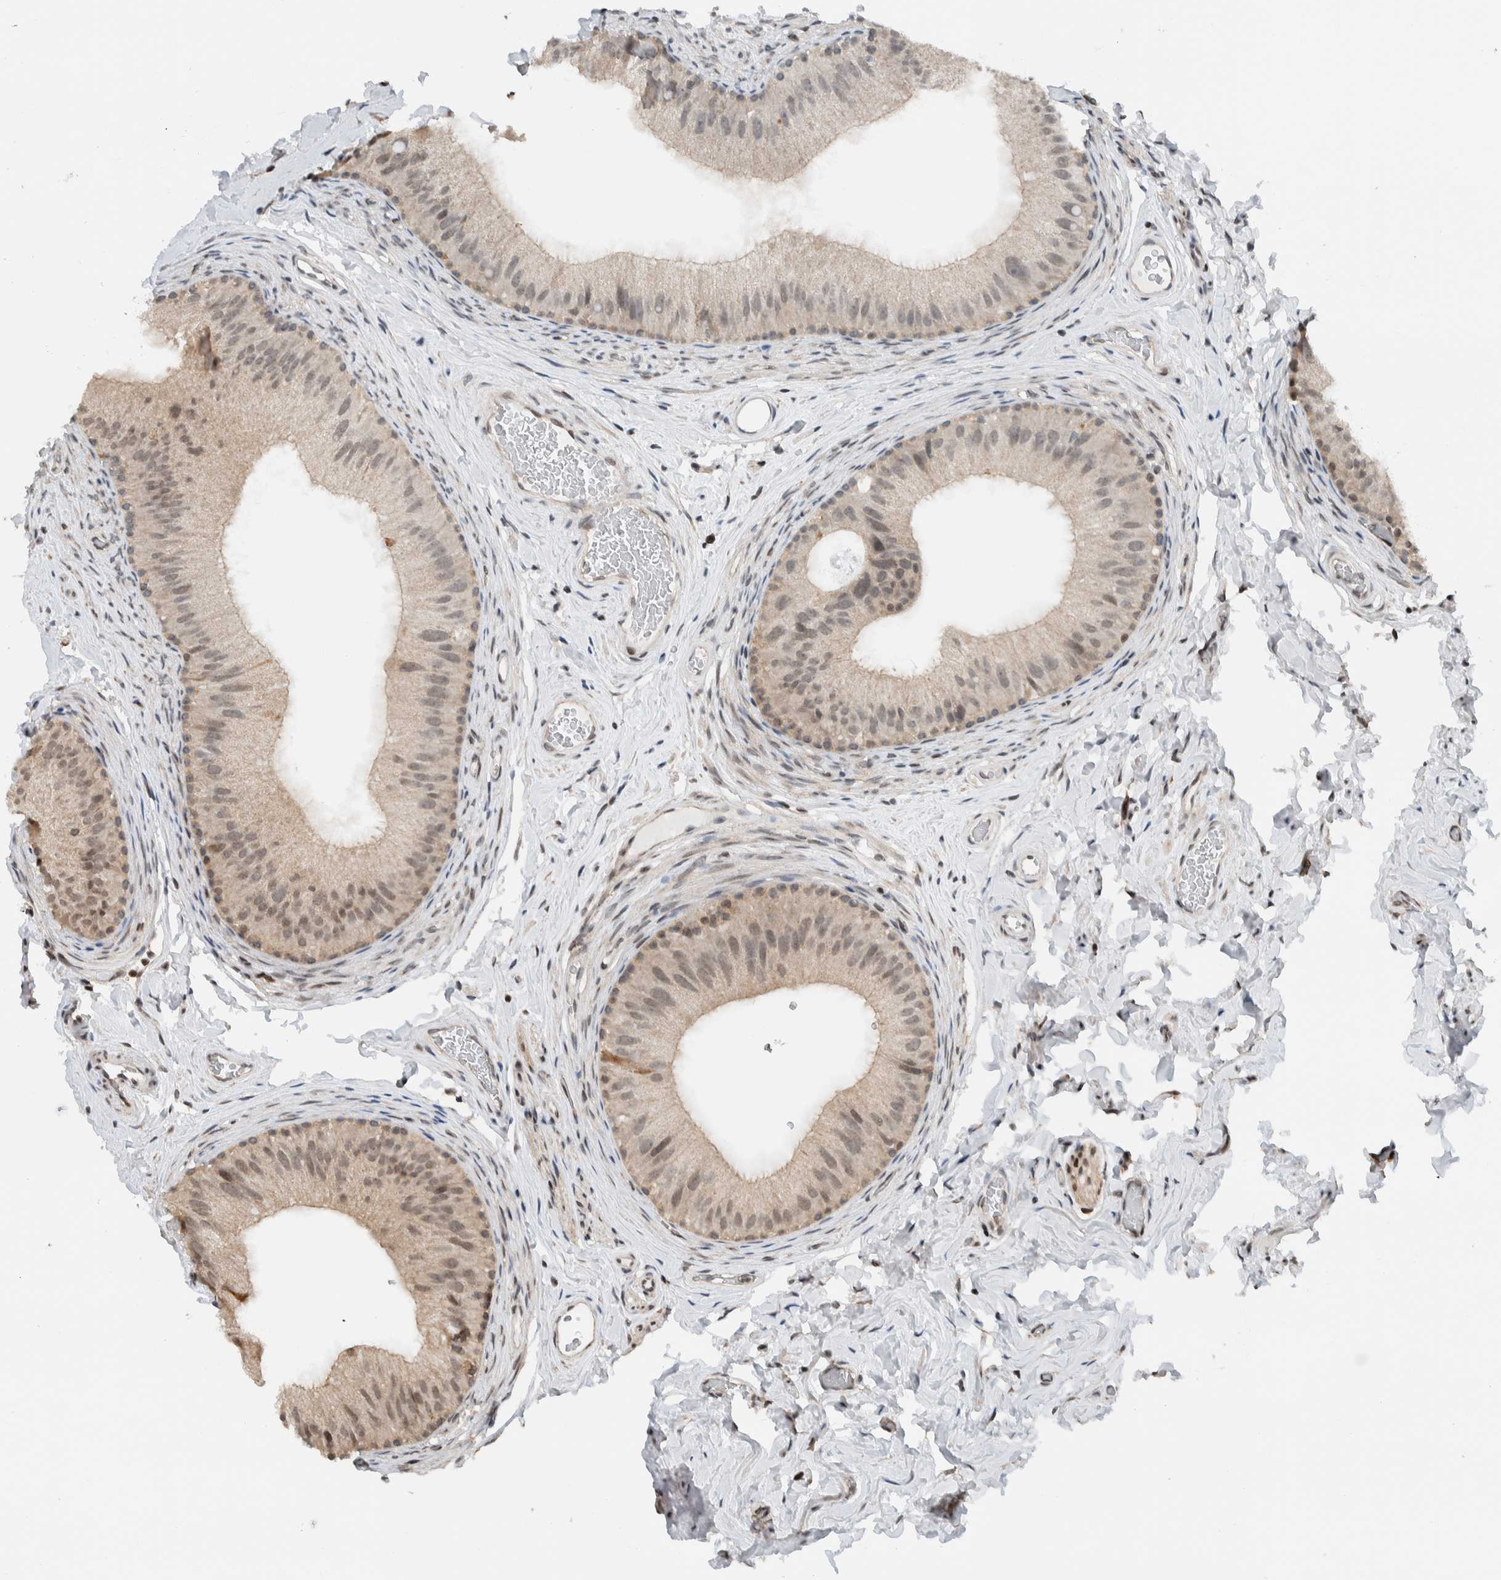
{"staining": {"intensity": "moderate", "quantity": "<25%", "location": "nuclear"}, "tissue": "epididymis", "cell_type": "Glandular cells", "image_type": "normal", "snomed": [{"axis": "morphology", "description": "Normal tissue, NOS"}, {"axis": "topography", "description": "Vascular tissue"}, {"axis": "topography", "description": "Epididymis"}], "caption": "Glandular cells display low levels of moderate nuclear positivity in about <25% of cells in benign human epididymis.", "gene": "NPLOC4", "patient": {"sex": "male", "age": 49}}